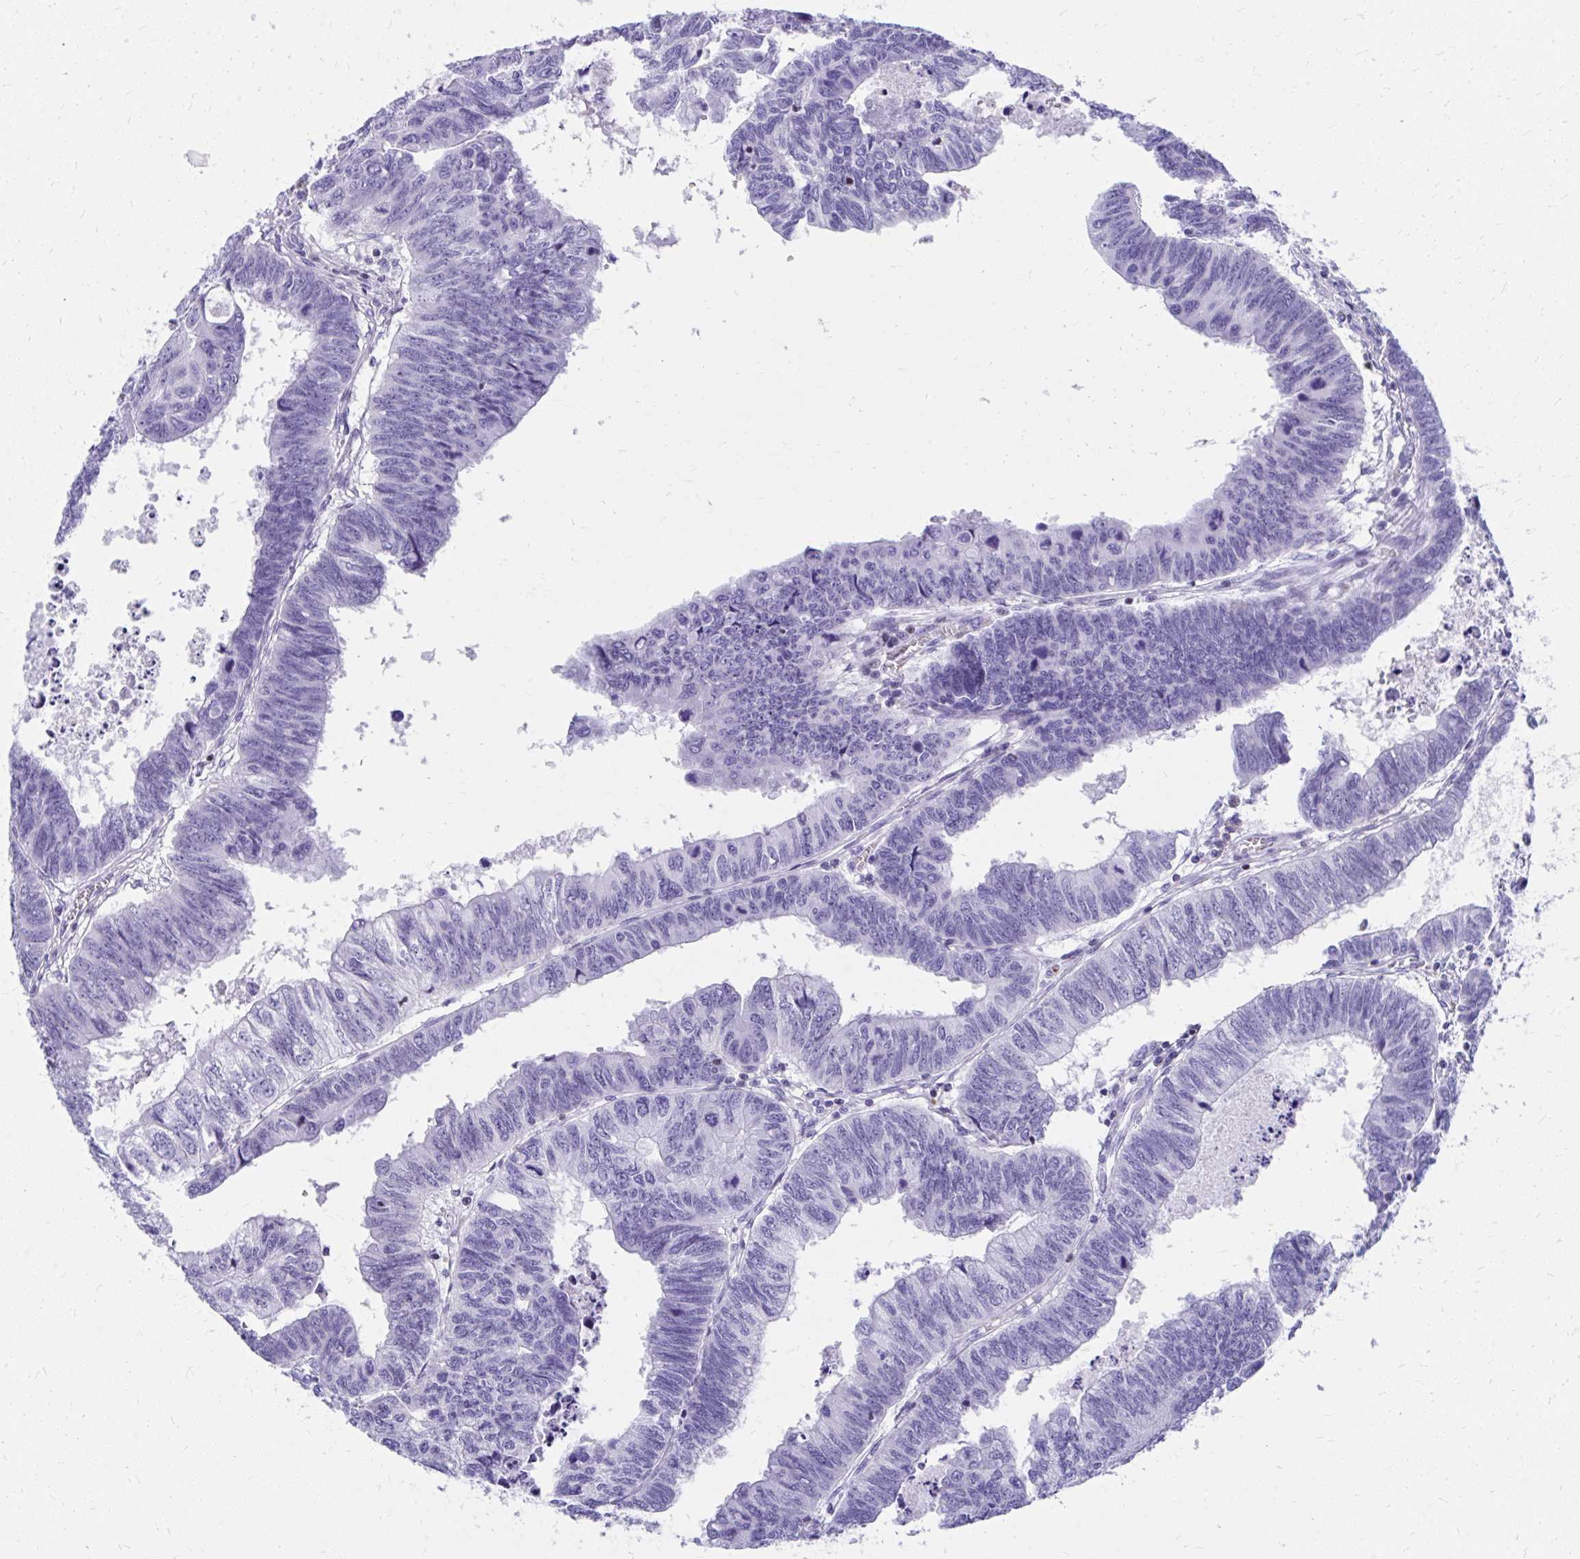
{"staining": {"intensity": "negative", "quantity": "none", "location": "none"}, "tissue": "colorectal cancer", "cell_type": "Tumor cells", "image_type": "cancer", "snomed": [{"axis": "morphology", "description": "Adenocarcinoma, NOS"}, {"axis": "topography", "description": "Colon"}], "caption": "IHC of adenocarcinoma (colorectal) exhibits no staining in tumor cells.", "gene": "RUNX3", "patient": {"sex": "male", "age": 62}}